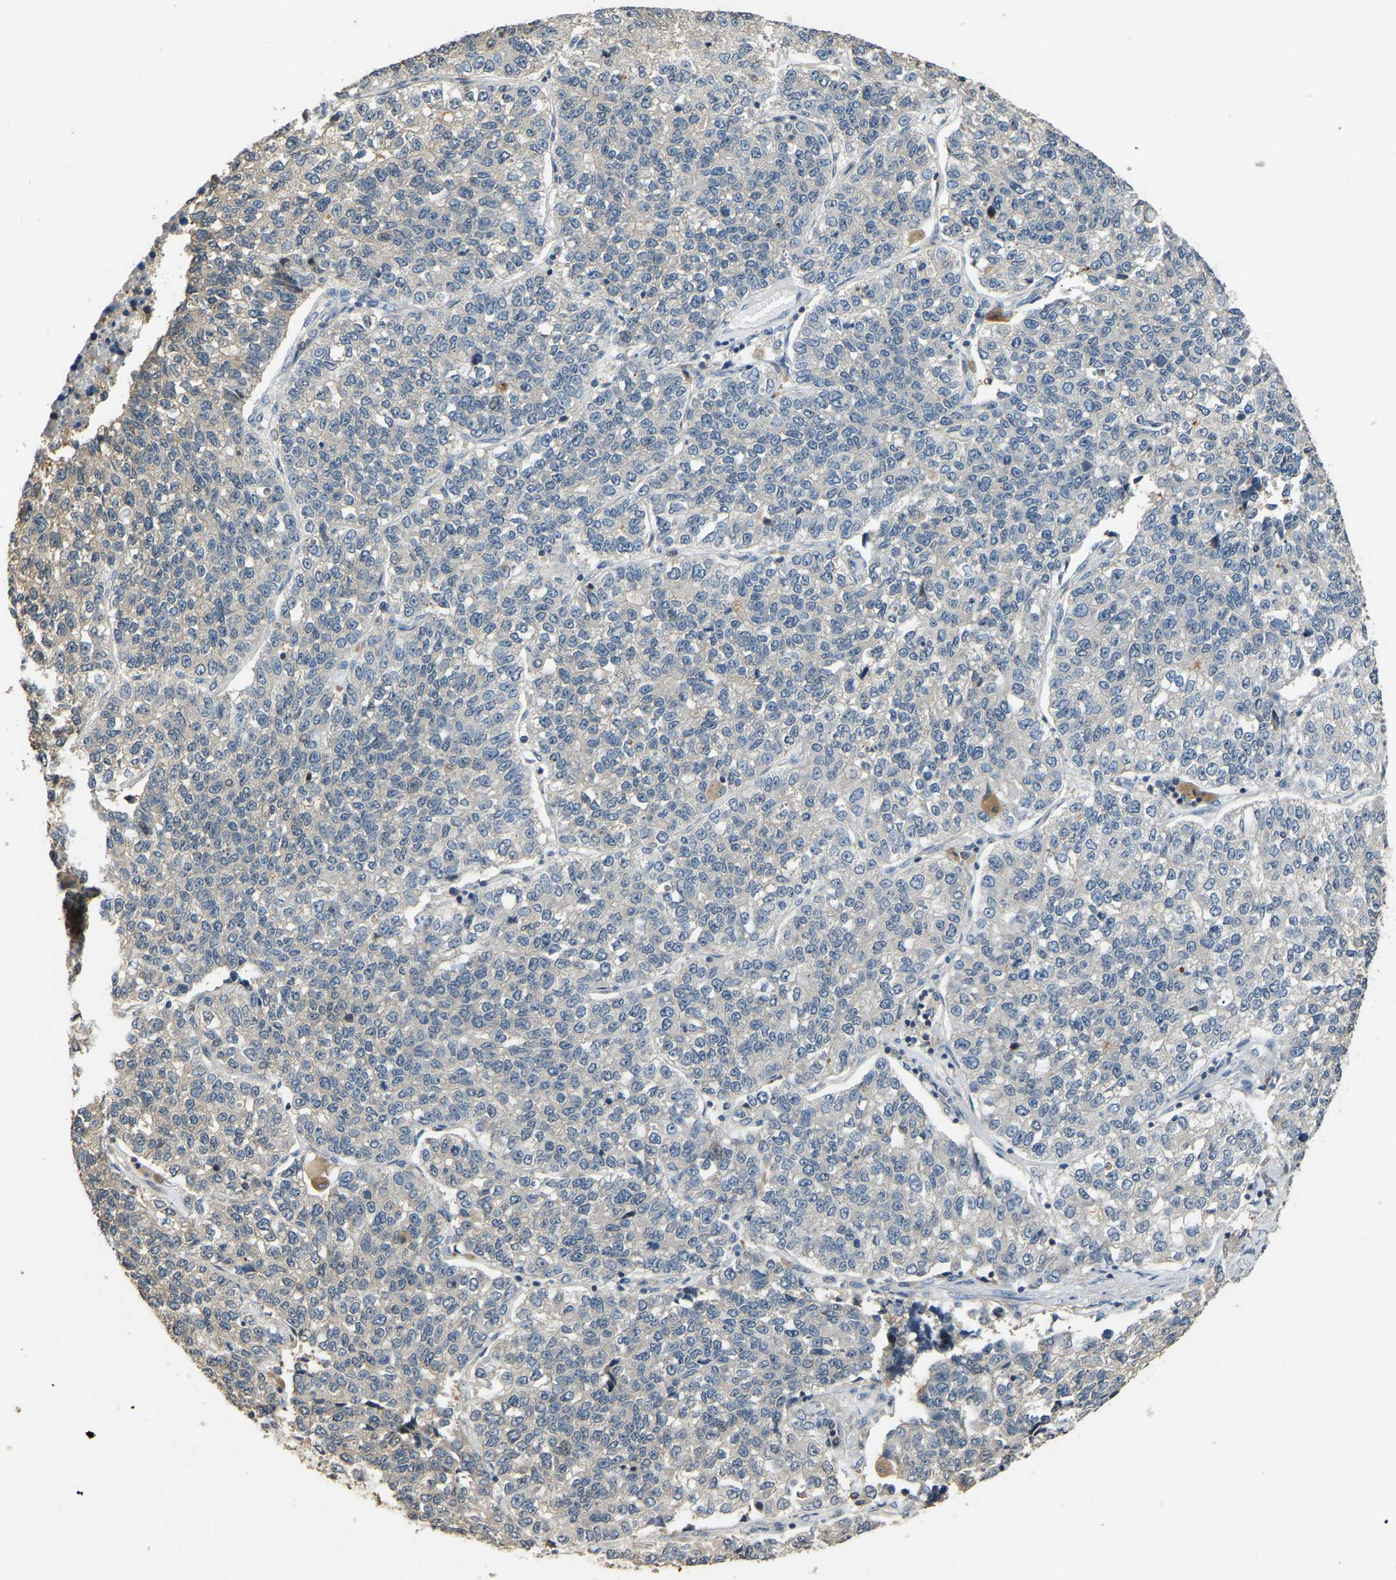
{"staining": {"intensity": "moderate", "quantity": "<25%", "location": "cytoplasmic/membranous"}, "tissue": "lung cancer", "cell_type": "Tumor cells", "image_type": "cancer", "snomed": [{"axis": "morphology", "description": "Adenocarcinoma, NOS"}, {"axis": "topography", "description": "Lung"}], "caption": "Protein staining shows moderate cytoplasmic/membranous staining in about <25% of tumor cells in lung adenocarcinoma. The protein of interest is shown in brown color, while the nuclei are stained blue.", "gene": "TUFM", "patient": {"sex": "male", "age": 49}}